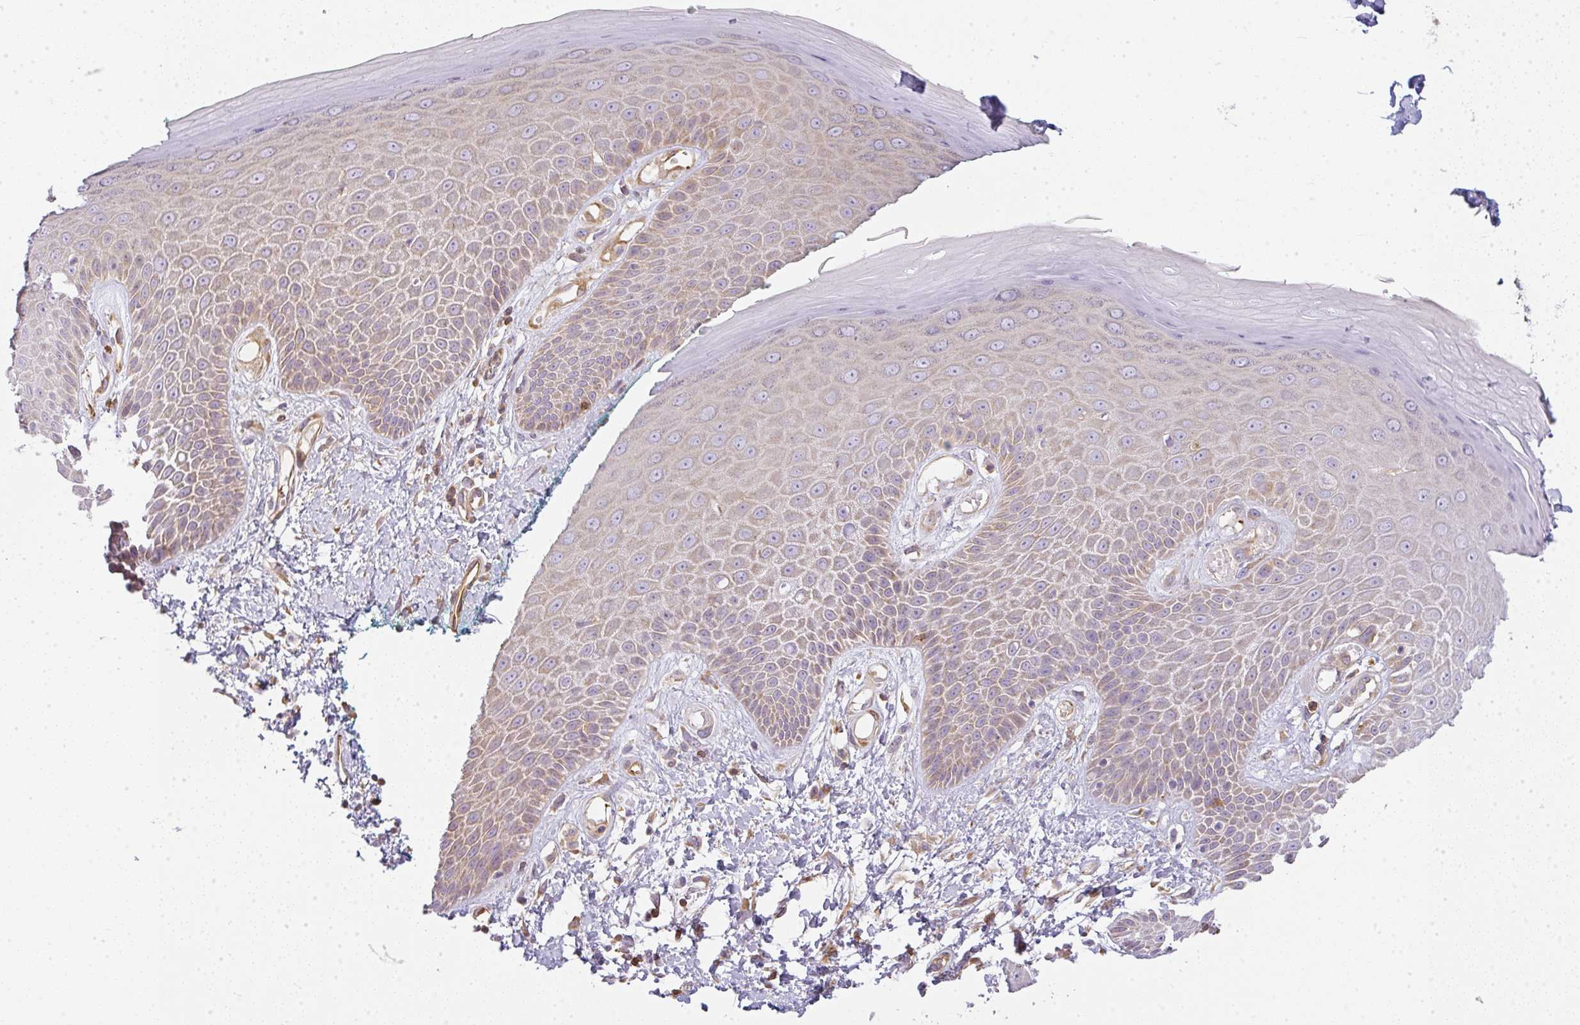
{"staining": {"intensity": "weak", "quantity": "25%-75%", "location": "cytoplasmic/membranous"}, "tissue": "skin", "cell_type": "Epidermal cells", "image_type": "normal", "snomed": [{"axis": "morphology", "description": "Normal tissue, NOS"}, {"axis": "topography", "description": "Anal"}, {"axis": "topography", "description": "Peripheral nerve tissue"}], "caption": "Protein staining exhibits weak cytoplasmic/membranous staining in about 25%-75% of epidermal cells in benign skin.", "gene": "SULF1", "patient": {"sex": "male", "age": 78}}